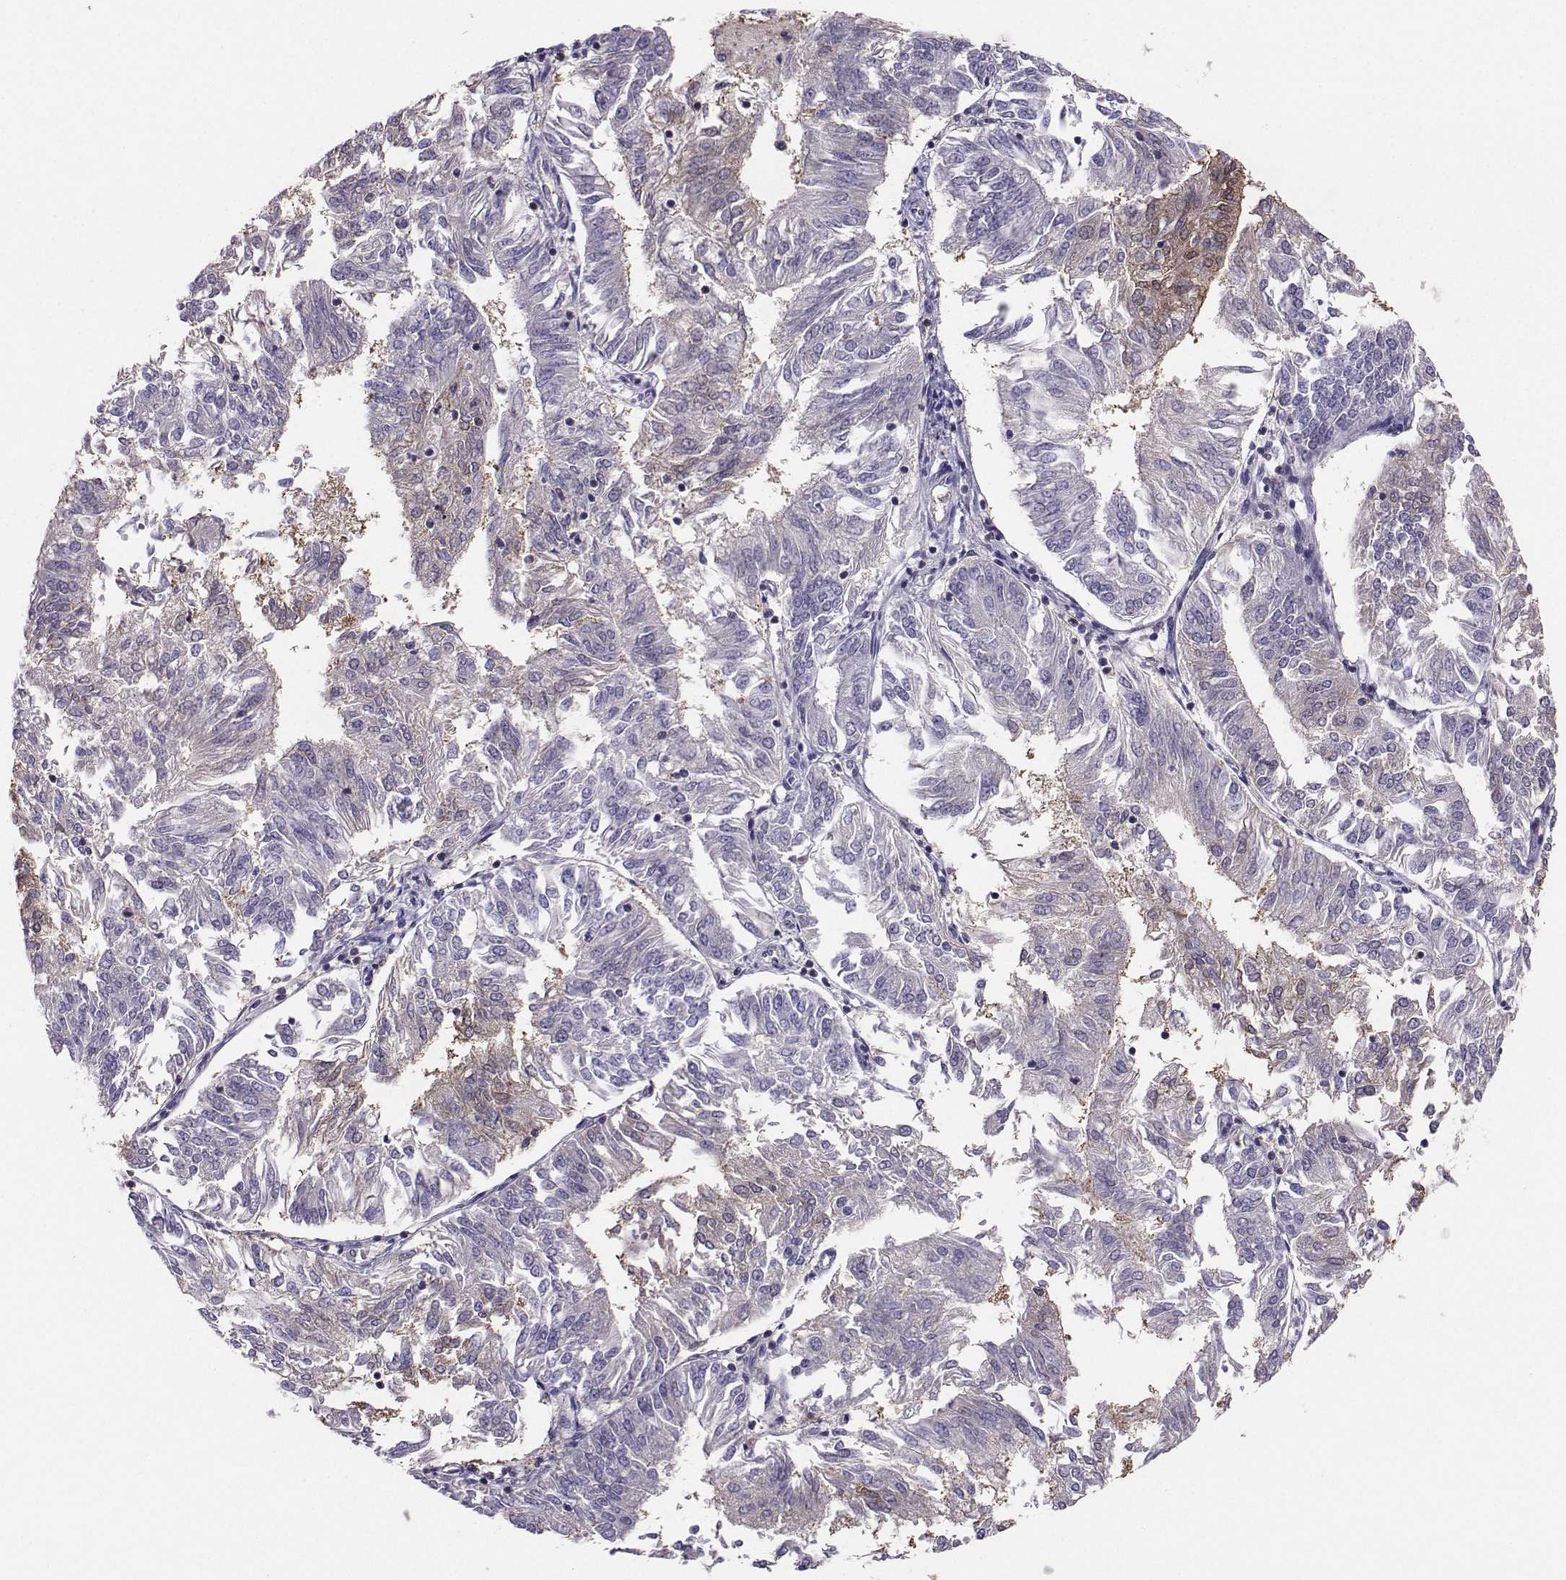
{"staining": {"intensity": "negative", "quantity": "none", "location": "none"}, "tissue": "endometrial cancer", "cell_type": "Tumor cells", "image_type": "cancer", "snomed": [{"axis": "morphology", "description": "Adenocarcinoma, NOS"}, {"axis": "topography", "description": "Endometrium"}], "caption": "The IHC photomicrograph has no significant staining in tumor cells of endometrial cancer tissue. (DAB immunohistochemistry visualized using brightfield microscopy, high magnification).", "gene": "PGK1", "patient": {"sex": "female", "age": 58}}